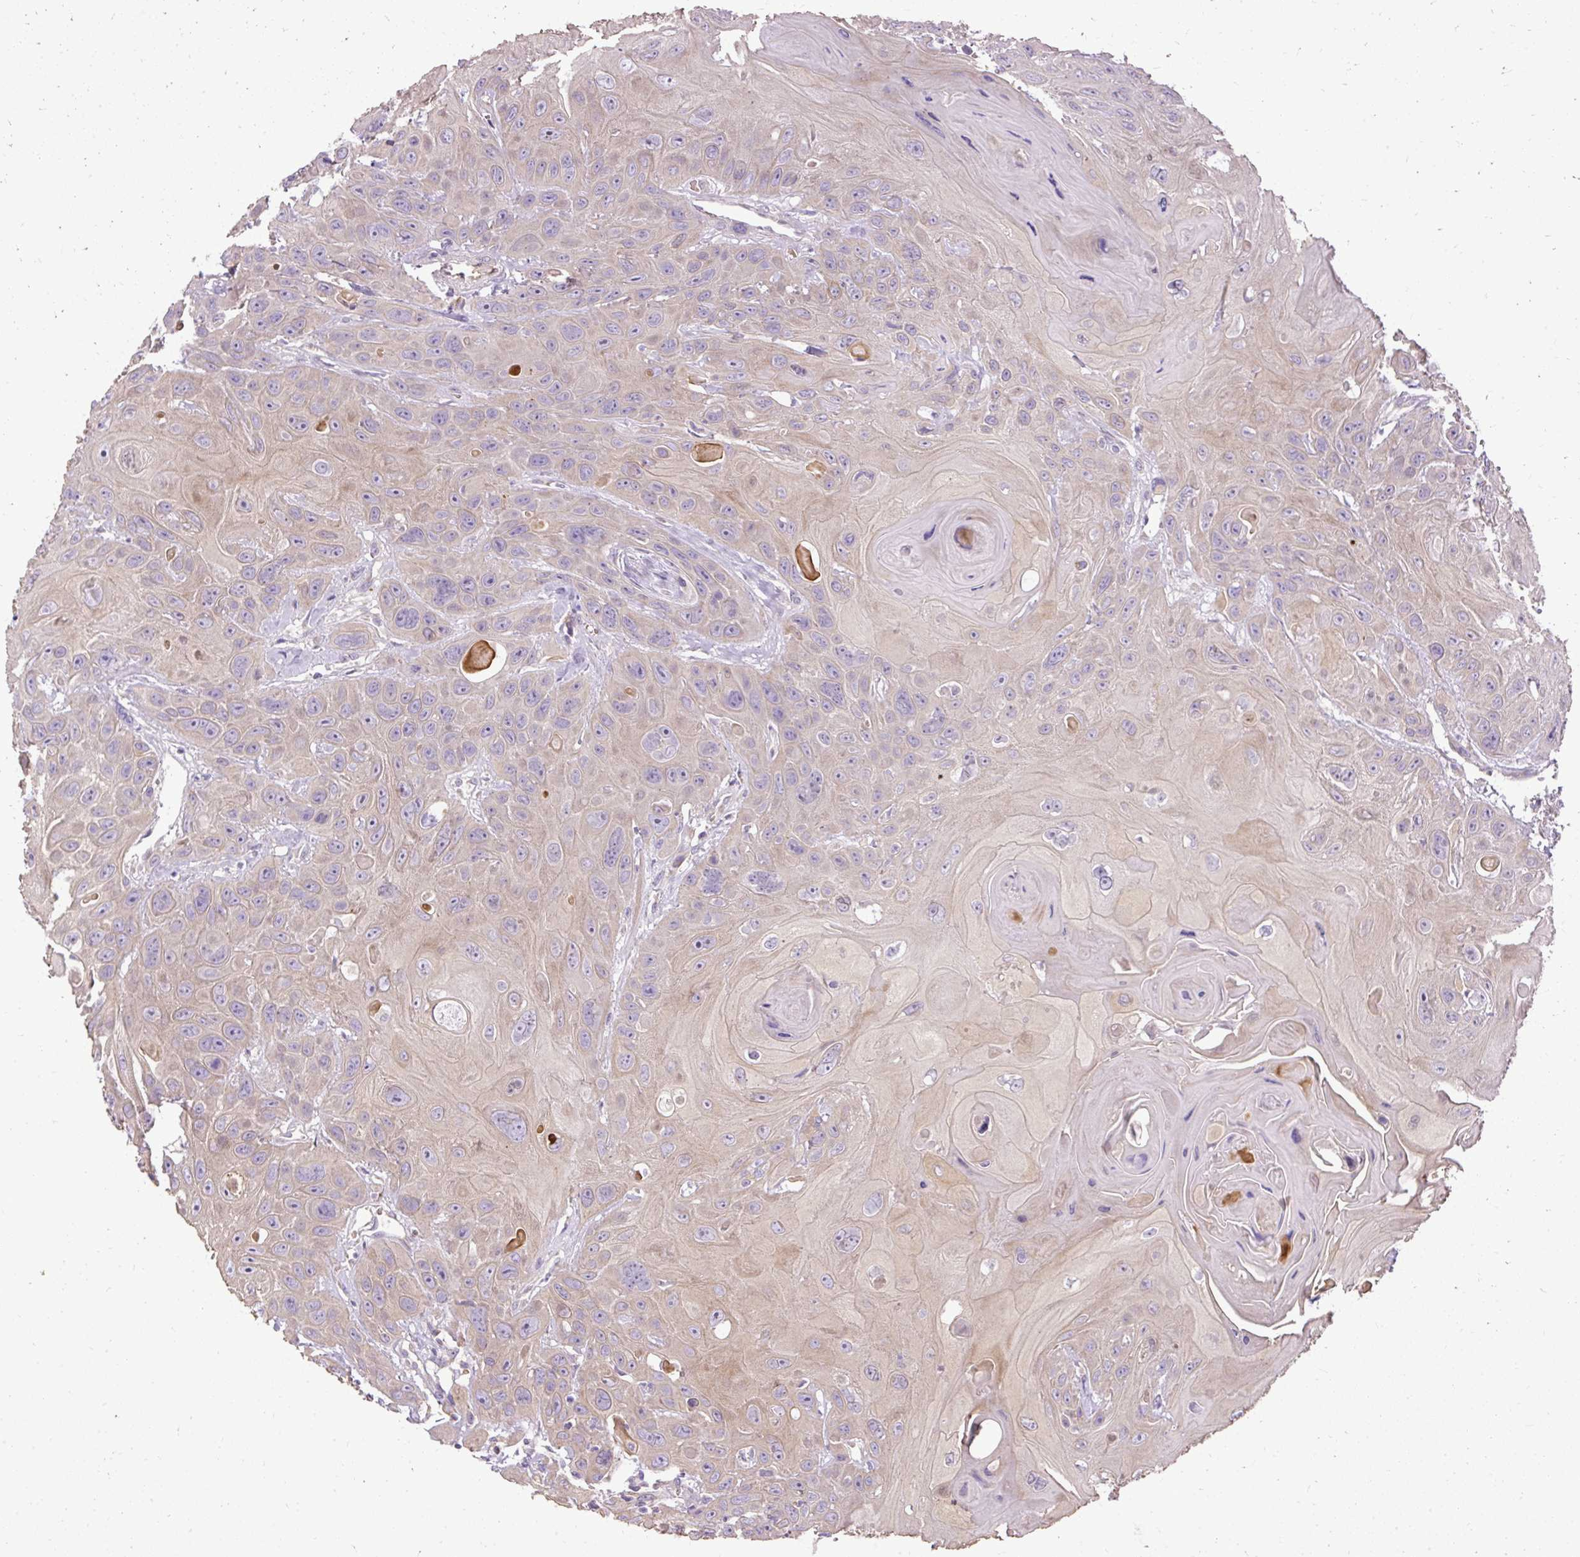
{"staining": {"intensity": "weak", "quantity": "25%-75%", "location": "cytoplasmic/membranous"}, "tissue": "head and neck cancer", "cell_type": "Tumor cells", "image_type": "cancer", "snomed": [{"axis": "morphology", "description": "Squamous cell carcinoma, NOS"}, {"axis": "topography", "description": "Head-Neck"}], "caption": "A low amount of weak cytoplasmic/membranous staining is appreciated in approximately 25%-75% of tumor cells in head and neck cancer tissue.", "gene": "FAM149A", "patient": {"sex": "female", "age": 59}}